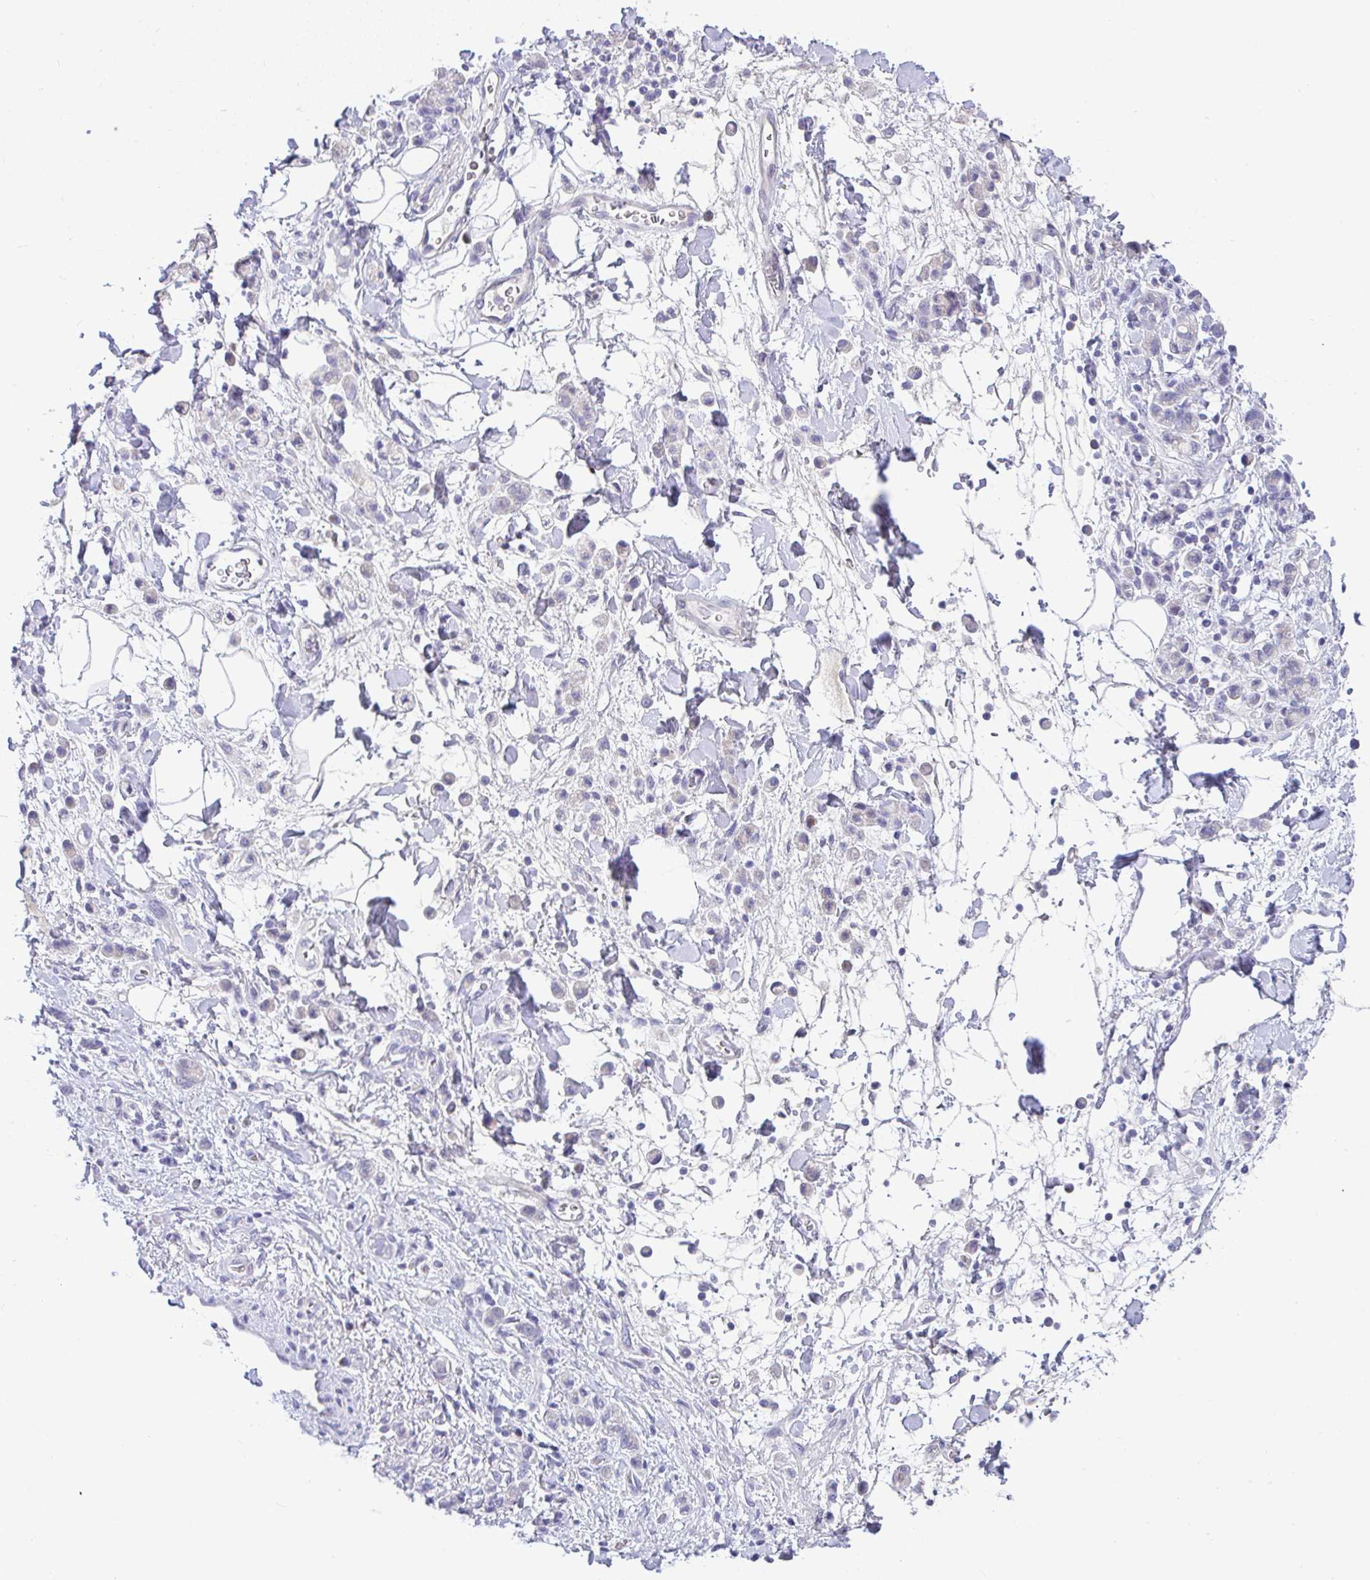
{"staining": {"intensity": "negative", "quantity": "none", "location": "none"}, "tissue": "stomach cancer", "cell_type": "Tumor cells", "image_type": "cancer", "snomed": [{"axis": "morphology", "description": "Adenocarcinoma, NOS"}, {"axis": "topography", "description": "Stomach"}], "caption": "Immunohistochemistry of stomach adenocarcinoma demonstrates no expression in tumor cells. The staining was performed using DAB (3,3'-diaminobenzidine) to visualize the protein expression in brown, while the nuclei were stained in blue with hematoxylin (Magnification: 20x).", "gene": "SERPINE3", "patient": {"sex": "male", "age": 77}}